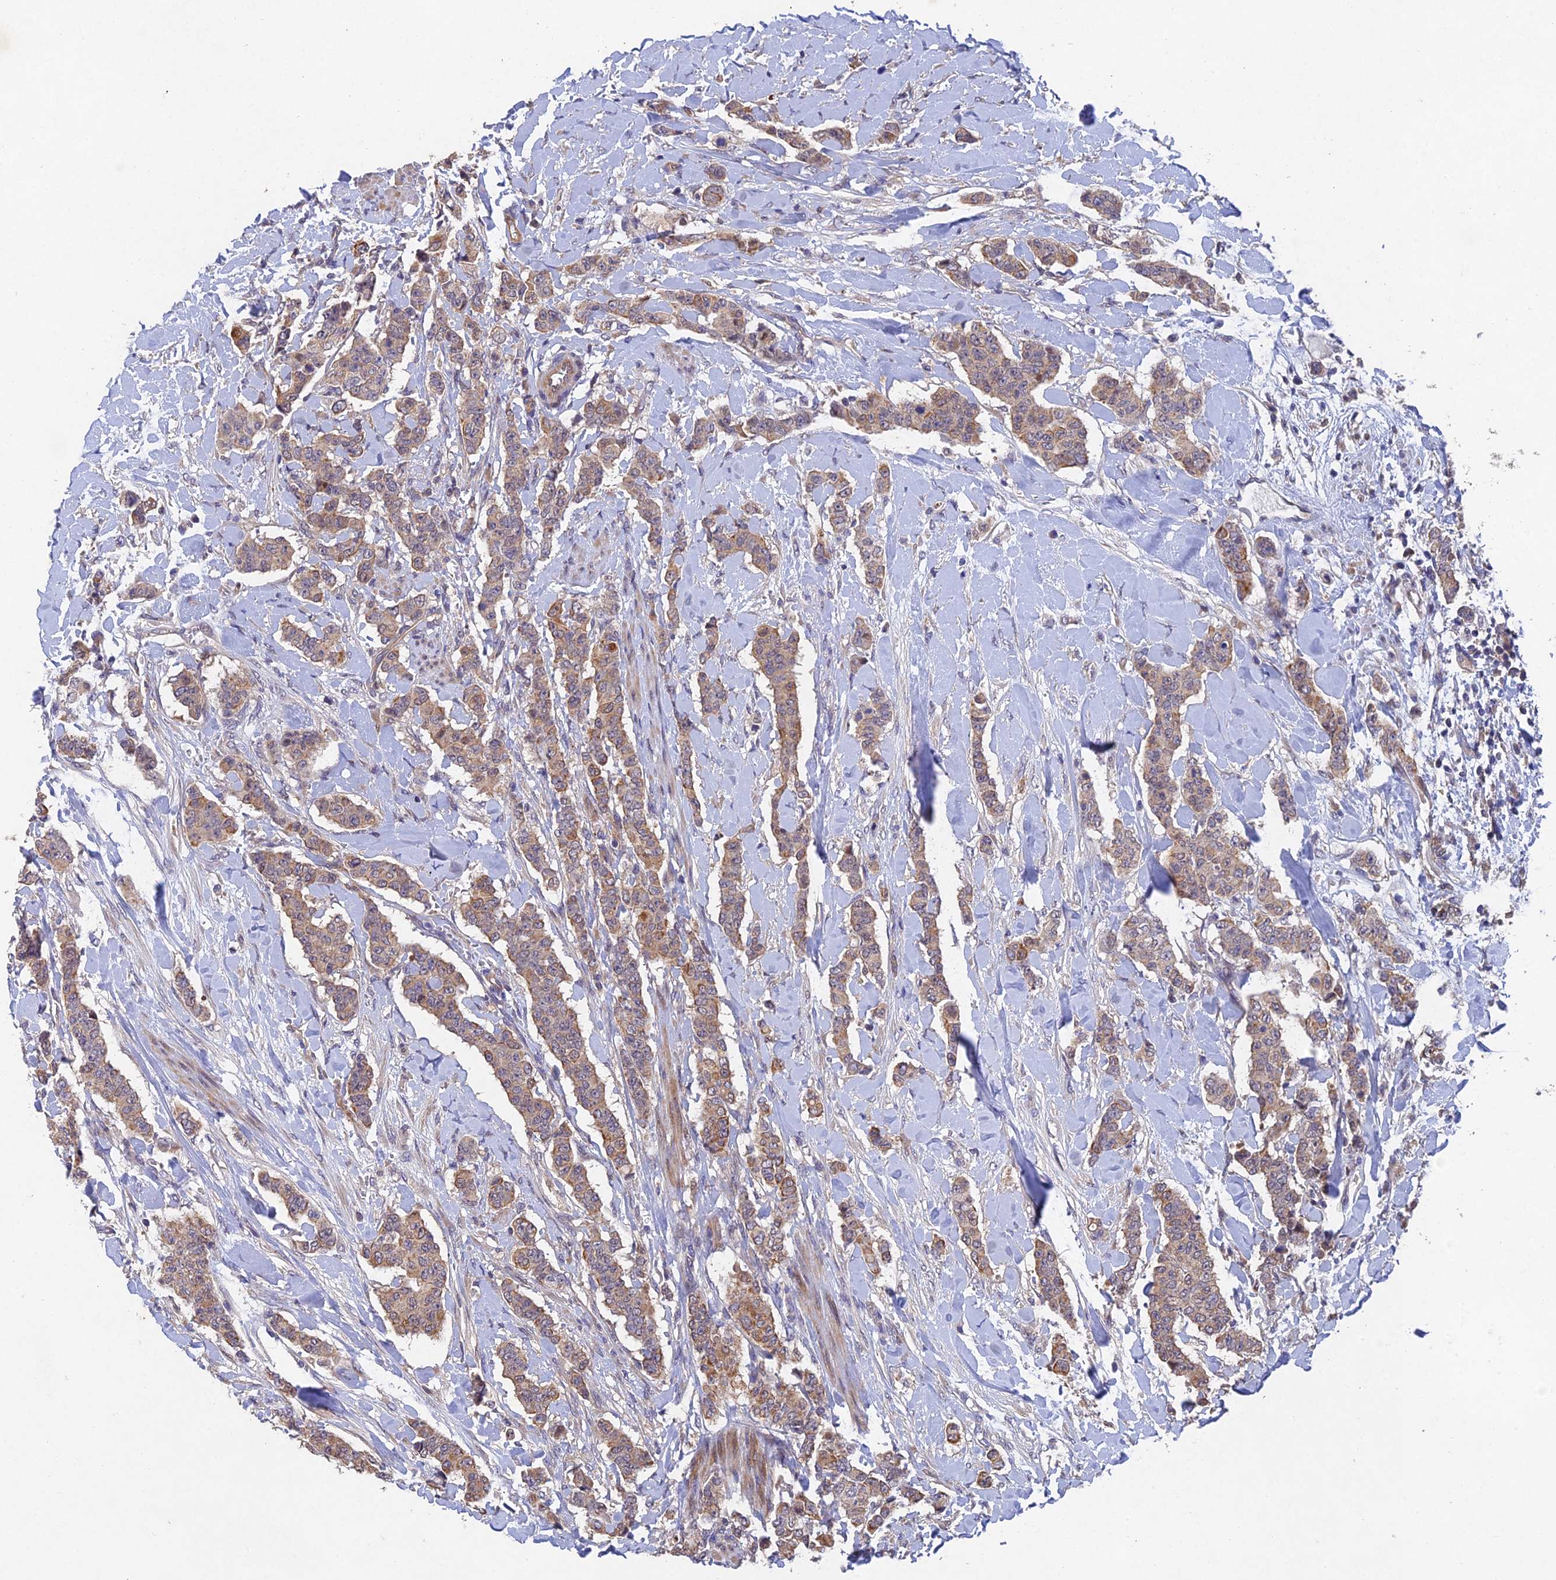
{"staining": {"intensity": "moderate", "quantity": "<25%", "location": "cytoplasmic/membranous"}, "tissue": "breast cancer", "cell_type": "Tumor cells", "image_type": "cancer", "snomed": [{"axis": "morphology", "description": "Duct carcinoma"}, {"axis": "topography", "description": "Breast"}], "caption": "Breast cancer (intraductal carcinoma) stained with a protein marker shows moderate staining in tumor cells.", "gene": "NSMCE1", "patient": {"sex": "female", "age": 40}}